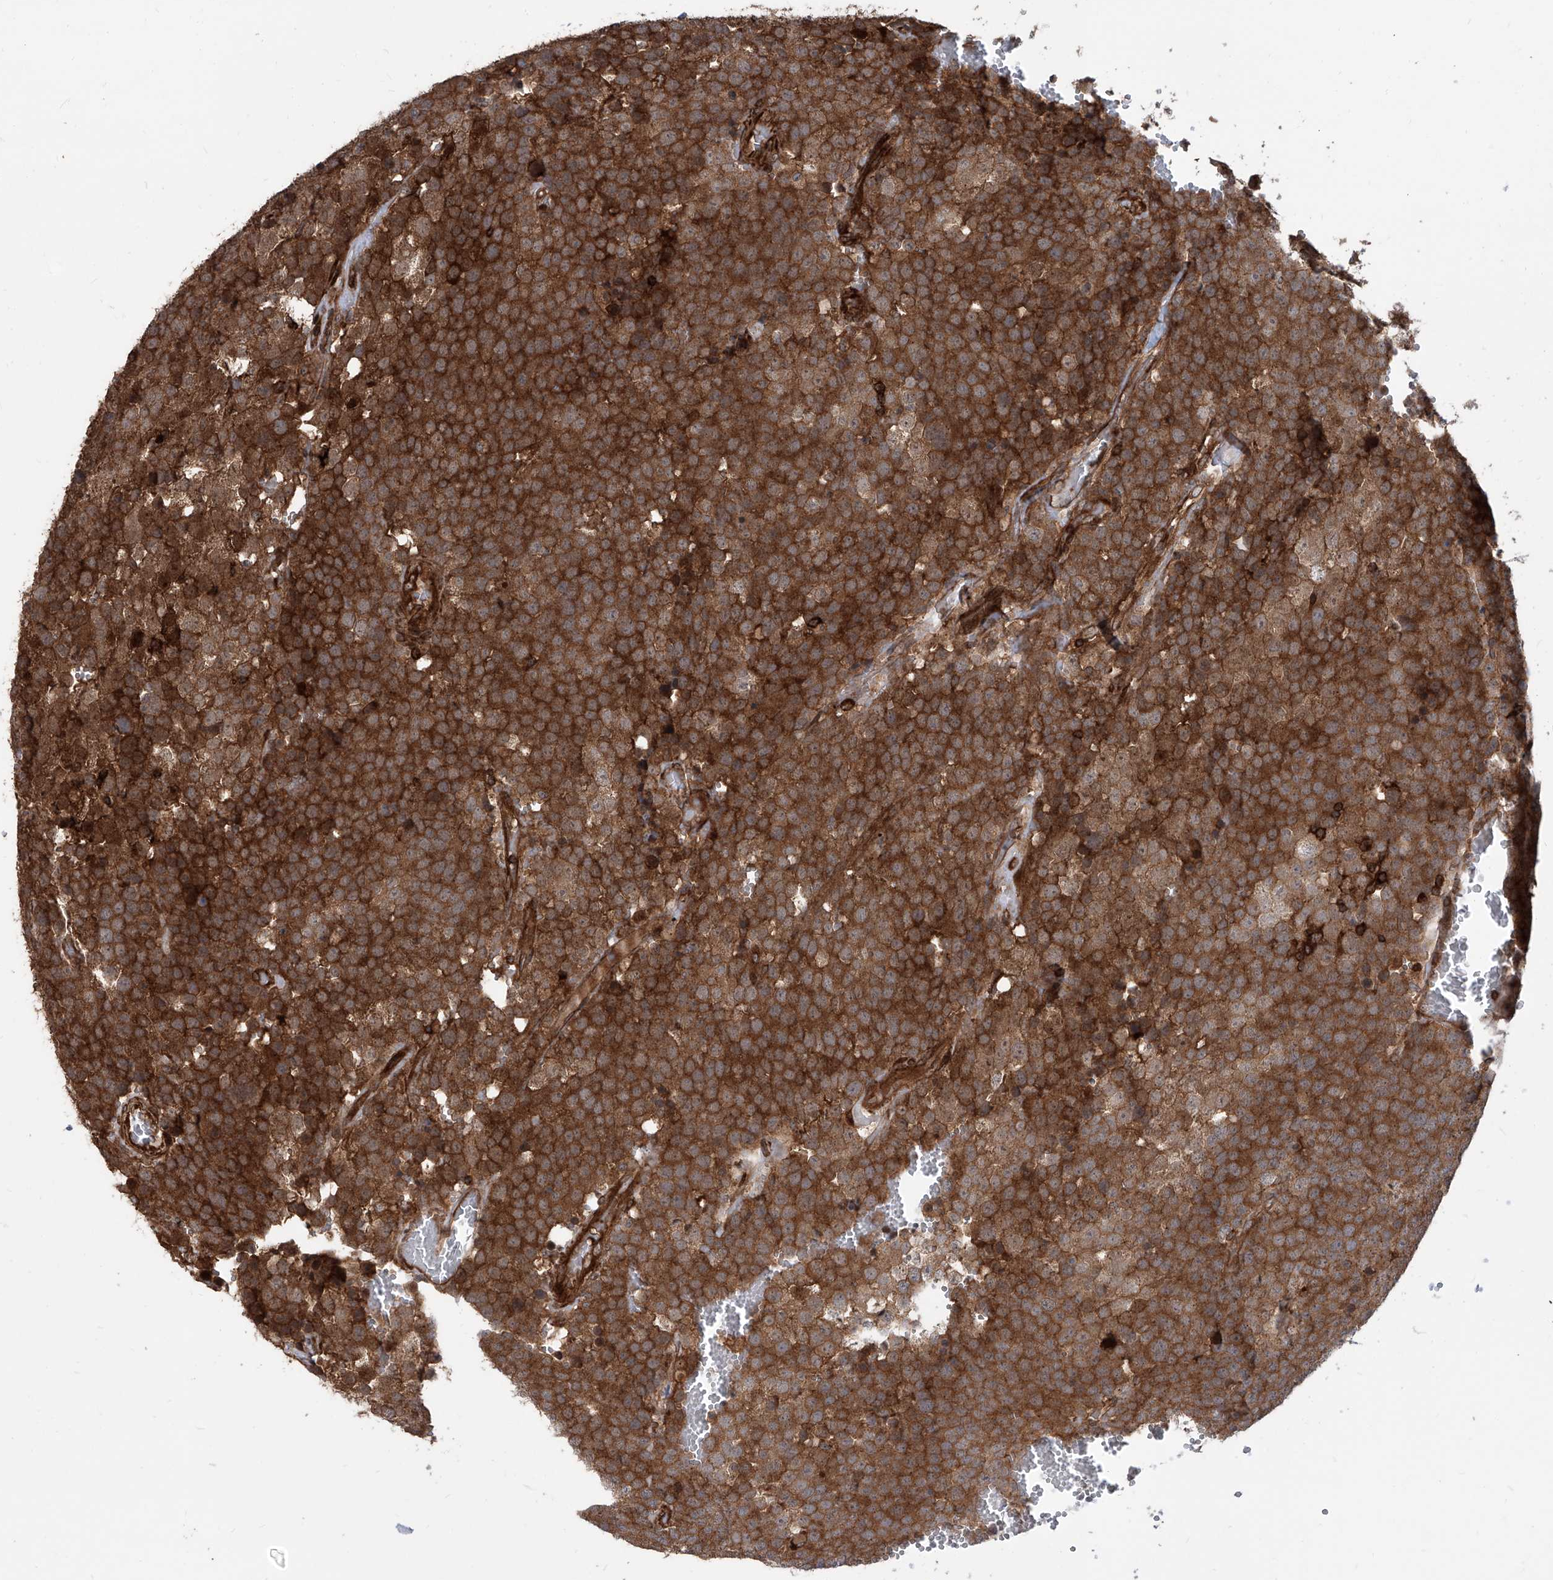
{"staining": {"intensity": "strong", "quantity": ">75%", "location": "cytoplasmic/membranous"}, "tissue": "testis cancer", "cell_type": "Tumor cells", "image_type": "cancer", "snomed": [{"axis": "morphology", "description": "Seminoma, NOS"}, {"axis": "topography", "description": "Testis"}], "caption": "Tumor cells display strong cytoplasmic/membranous positivity in about >75% of cells in testis seminoma.", "gene": "MAGED2", "patient": {"sex": "male", "age": 71}}